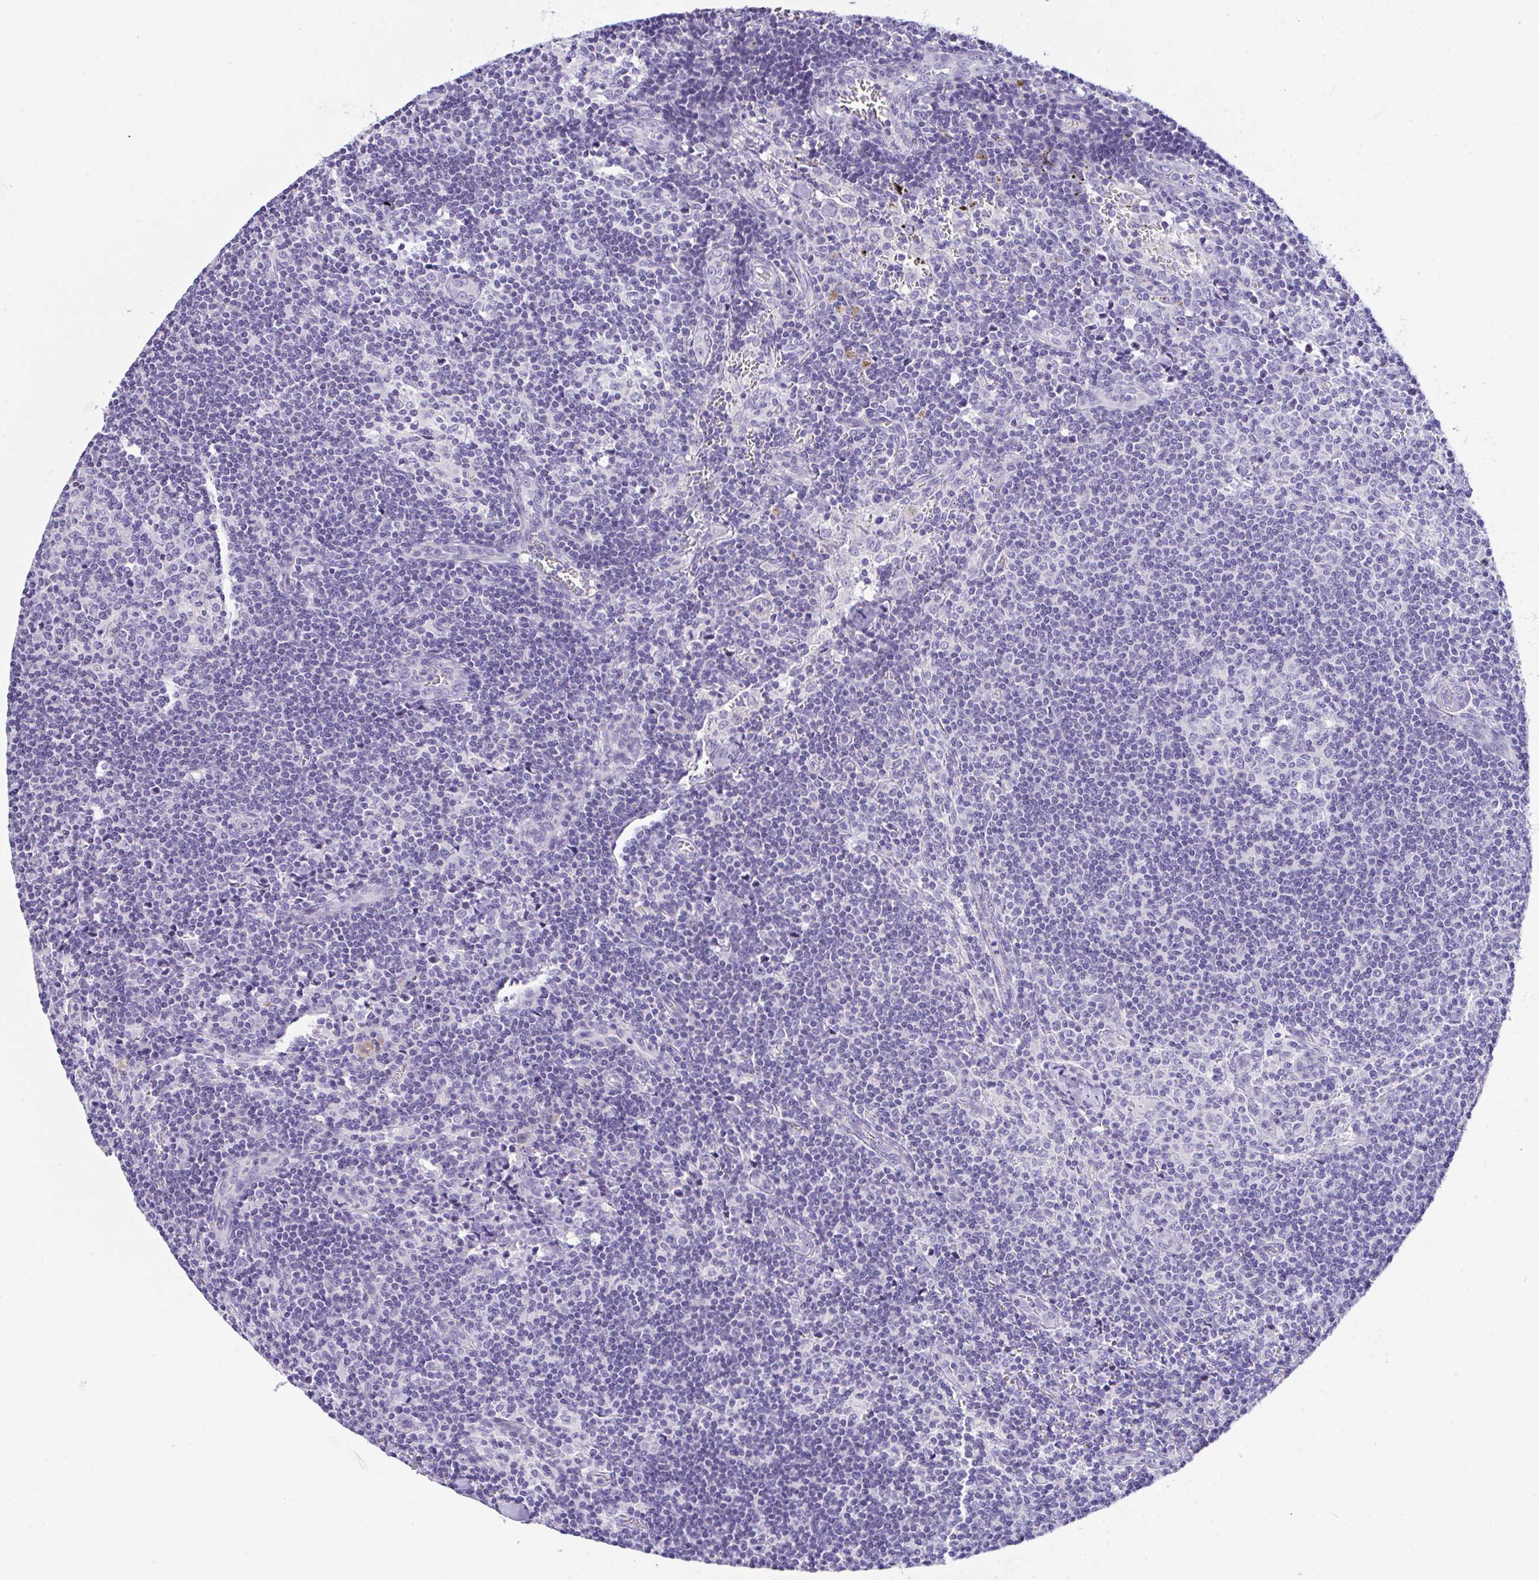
{"staining": {"intensity": "negative", "quantity": "none", "location": "none"}, "tissue": "lymph node", "cell_type": "Germinal center cells", "image_type": "normal", "snomed": [{"axis": "morphology", "description": "Normal tissue, NOS"}, {"axis": "topography", "description": "Lymph node"}], "caption": "Lymph node stained for a protein using immunohistochemistry (IHC) shows no expression germinal center cells.", "gene": "SERPINE3", "patient": {"sex": "female", "age": 45}}